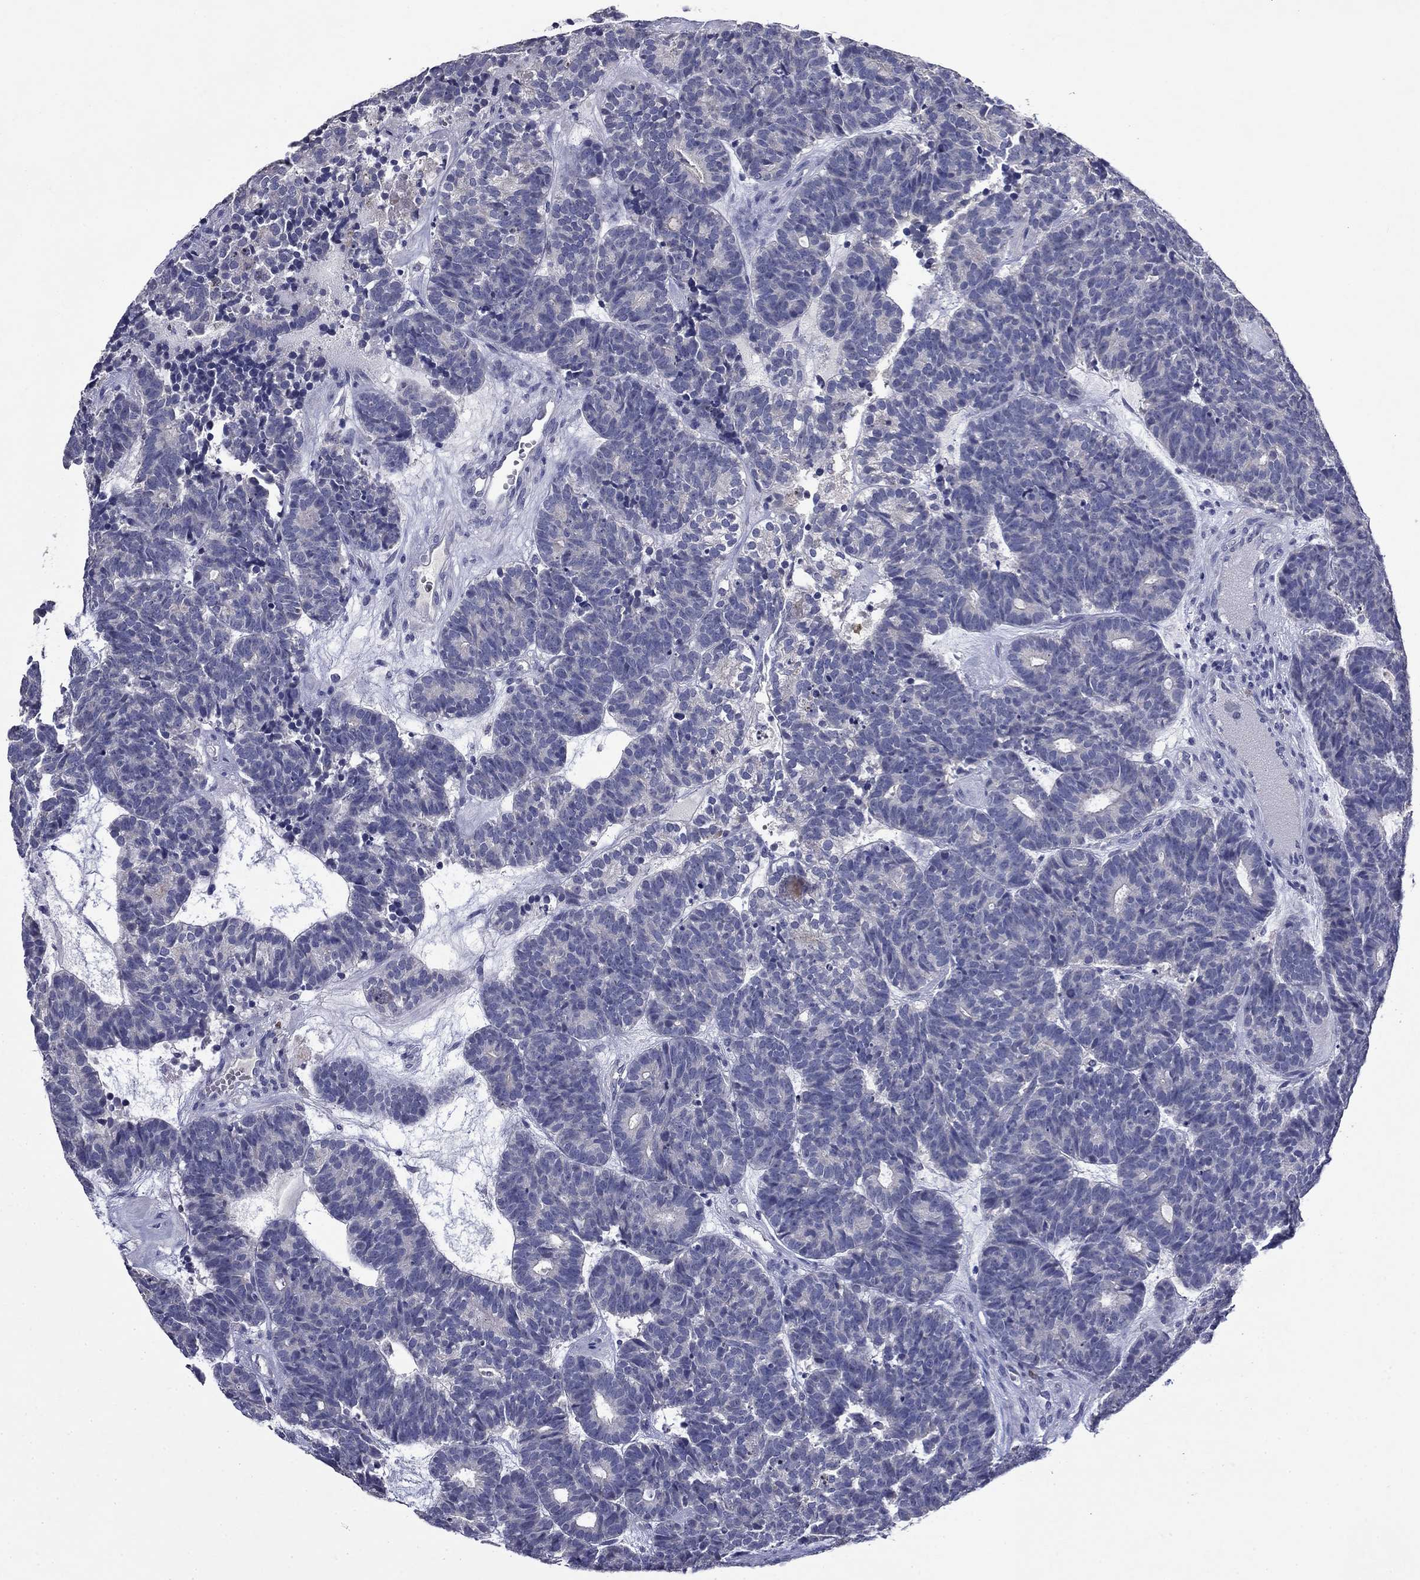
{"staining": {"intensity": "negative", "quantity": "none", "location": "none"}, "tissue": "head and neck cancer", "cell_type": "Tumor cells", "image_type": "cancer", "snomed": [{"axis": "morphology", "description": "Adenocarcinoma, NOS"}, {"axis": "topography", "description": "Head-Neck"}], "caption": "Tumor cells are negative for brown protein staining in adenocarcinoma (head and neck). The staining was performed using DAB (3,3'-diaminobenzidine) to visualize the protein expression in brown, while the nuclei were stained in blue with hematoxylin (Magnification: 20x).", "gene": "IRF5", "patient": {"sex": "female", "age": 81}}